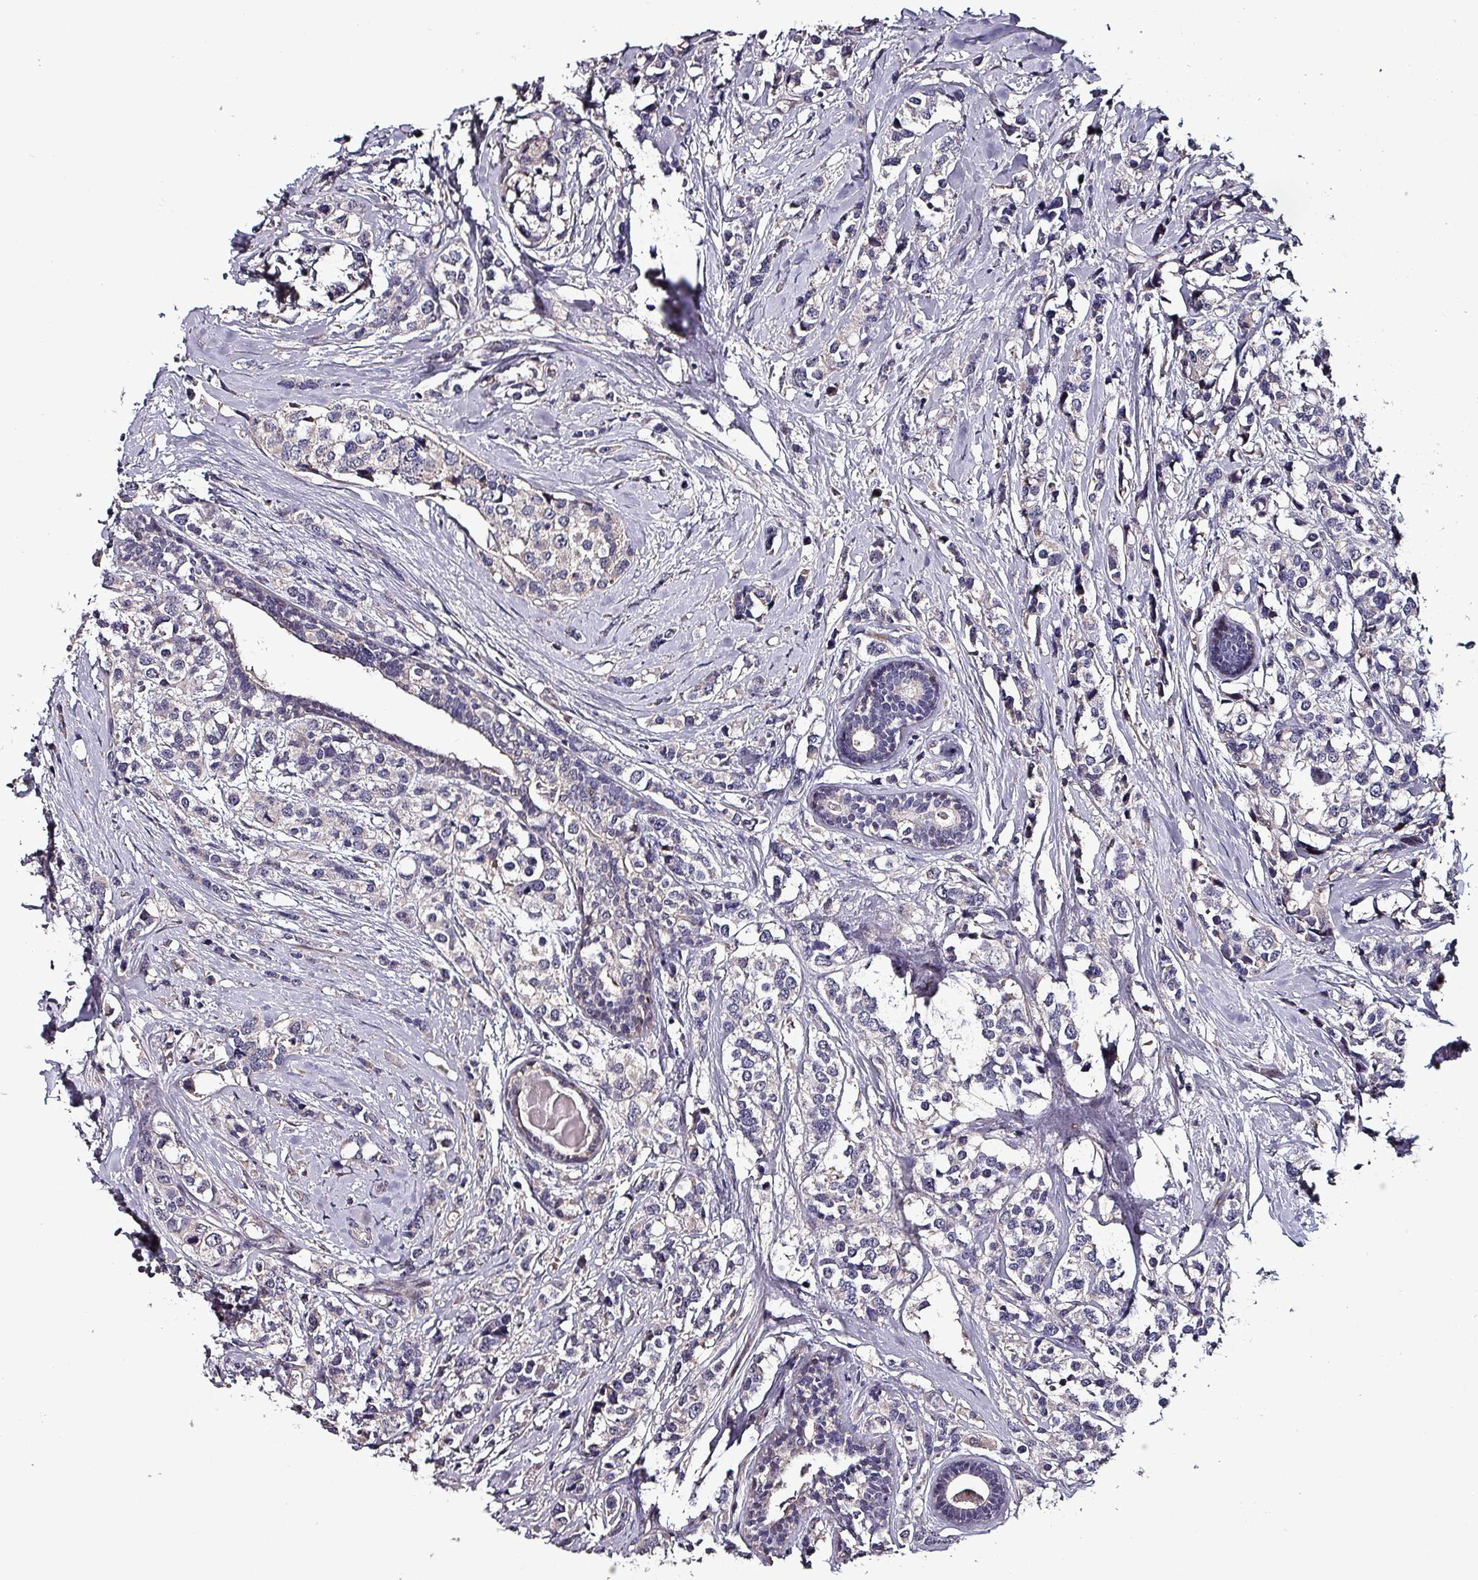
{"staining": {"intensity": "negative", "quantity": "none", "location": "none"}, "tissue": "breast cancer", "cell_type": "Tumor cells", "image_type": "cancer", "snomed": [{"axis": "morphology", "description": "Lobular carcinoma"}, {"axis": "topography", "description": "Breast"}], "caption": "Histopathology image shows no protein staining in tumor cells of breast cancer (lobular carcinoma) tissue.", "gene": "GRAPL", "patient": {"sex": "female", "age": 59}}